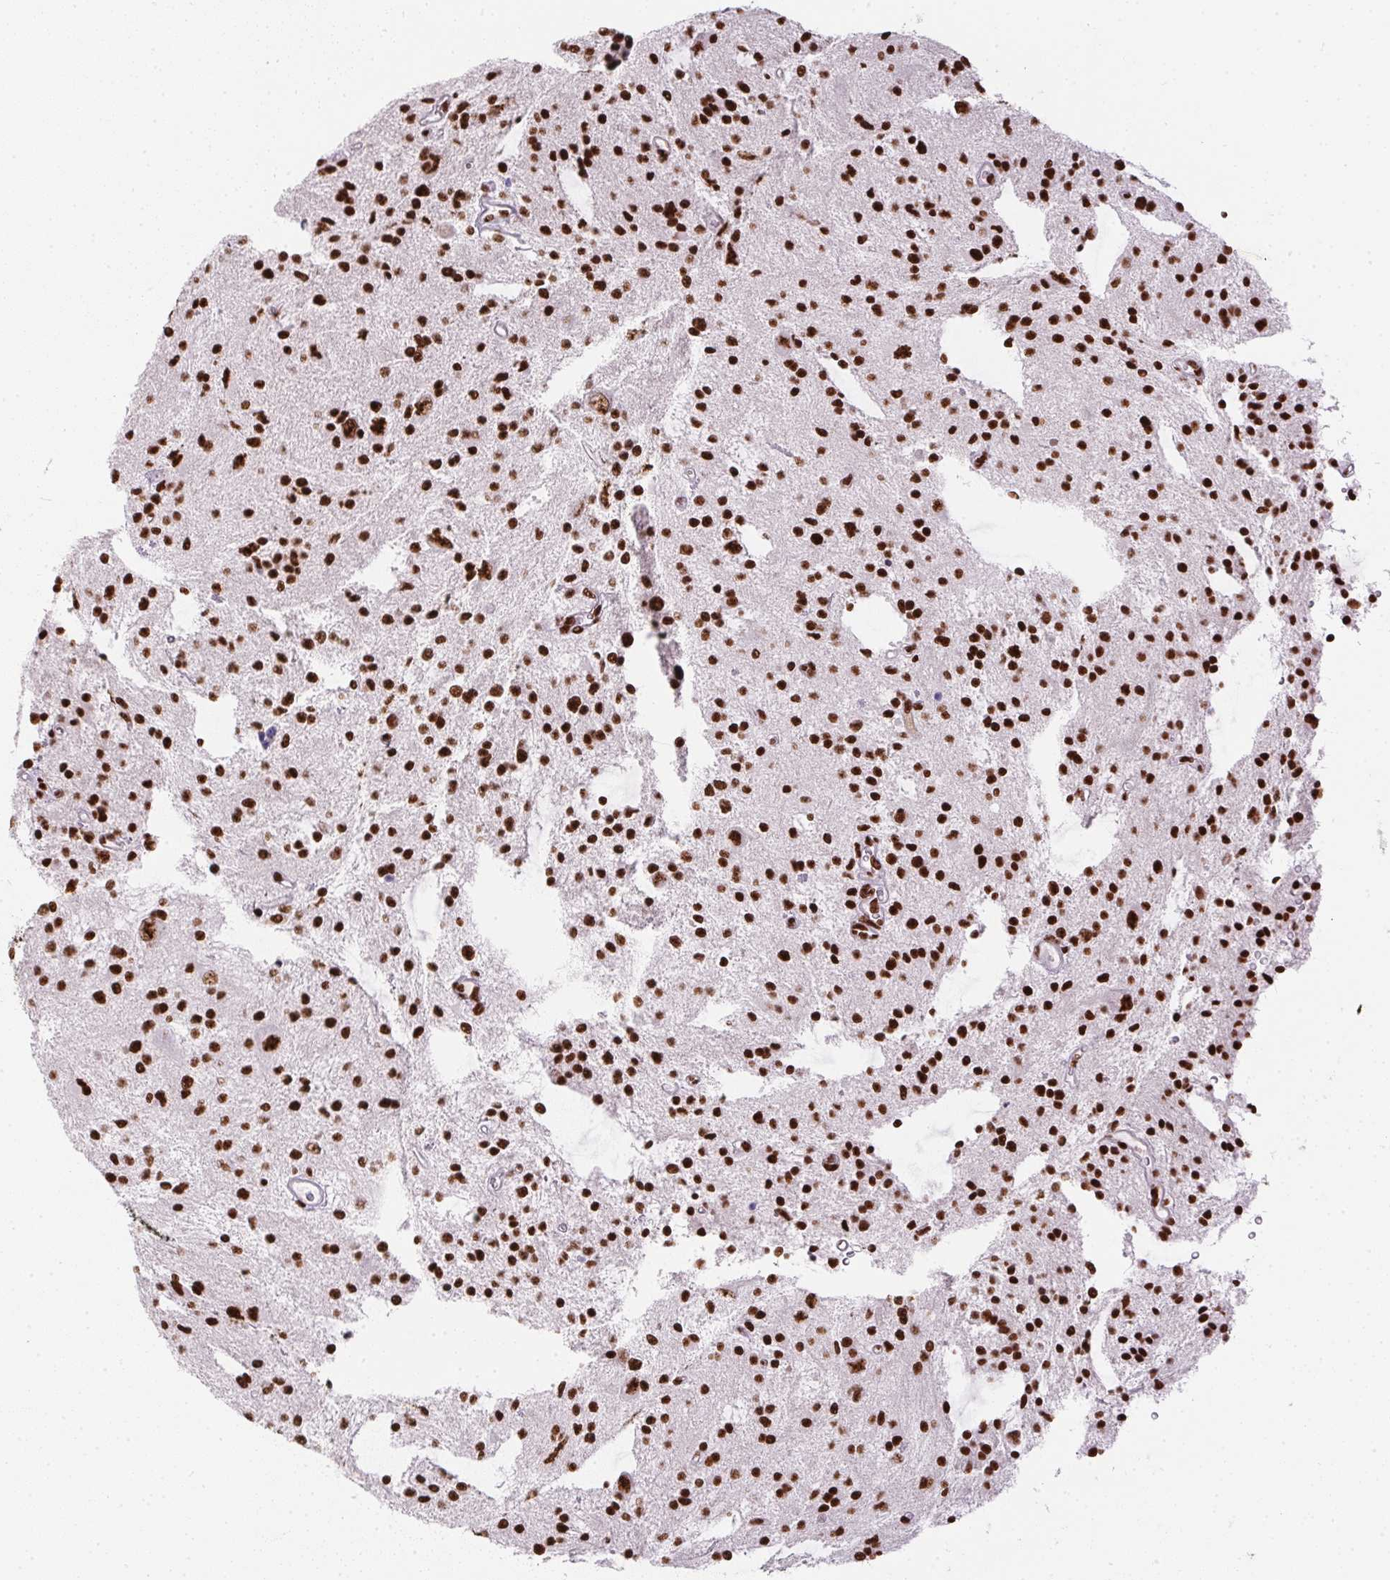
{"staining": {"intensity": "strong", "quantity": ">75%", "location": "nuclear"}, "tissue": "glioma", "cell_type": "Tumor cells", "image_type": "cancer", "snomed": [{"axis": "morphology", "description": "Glioma, malignant, Low grade"}, {"axis": "topography", "description": "Brain"}], "caption": "This is a photomicrograph of immunohistochemistry (IHC) staining of low-grade glioma (malignant), which shows strong positivity in the nuclear of tumor cells.", "gene": "PAGE3", "patient": {"sex": "male", "age": 43}}